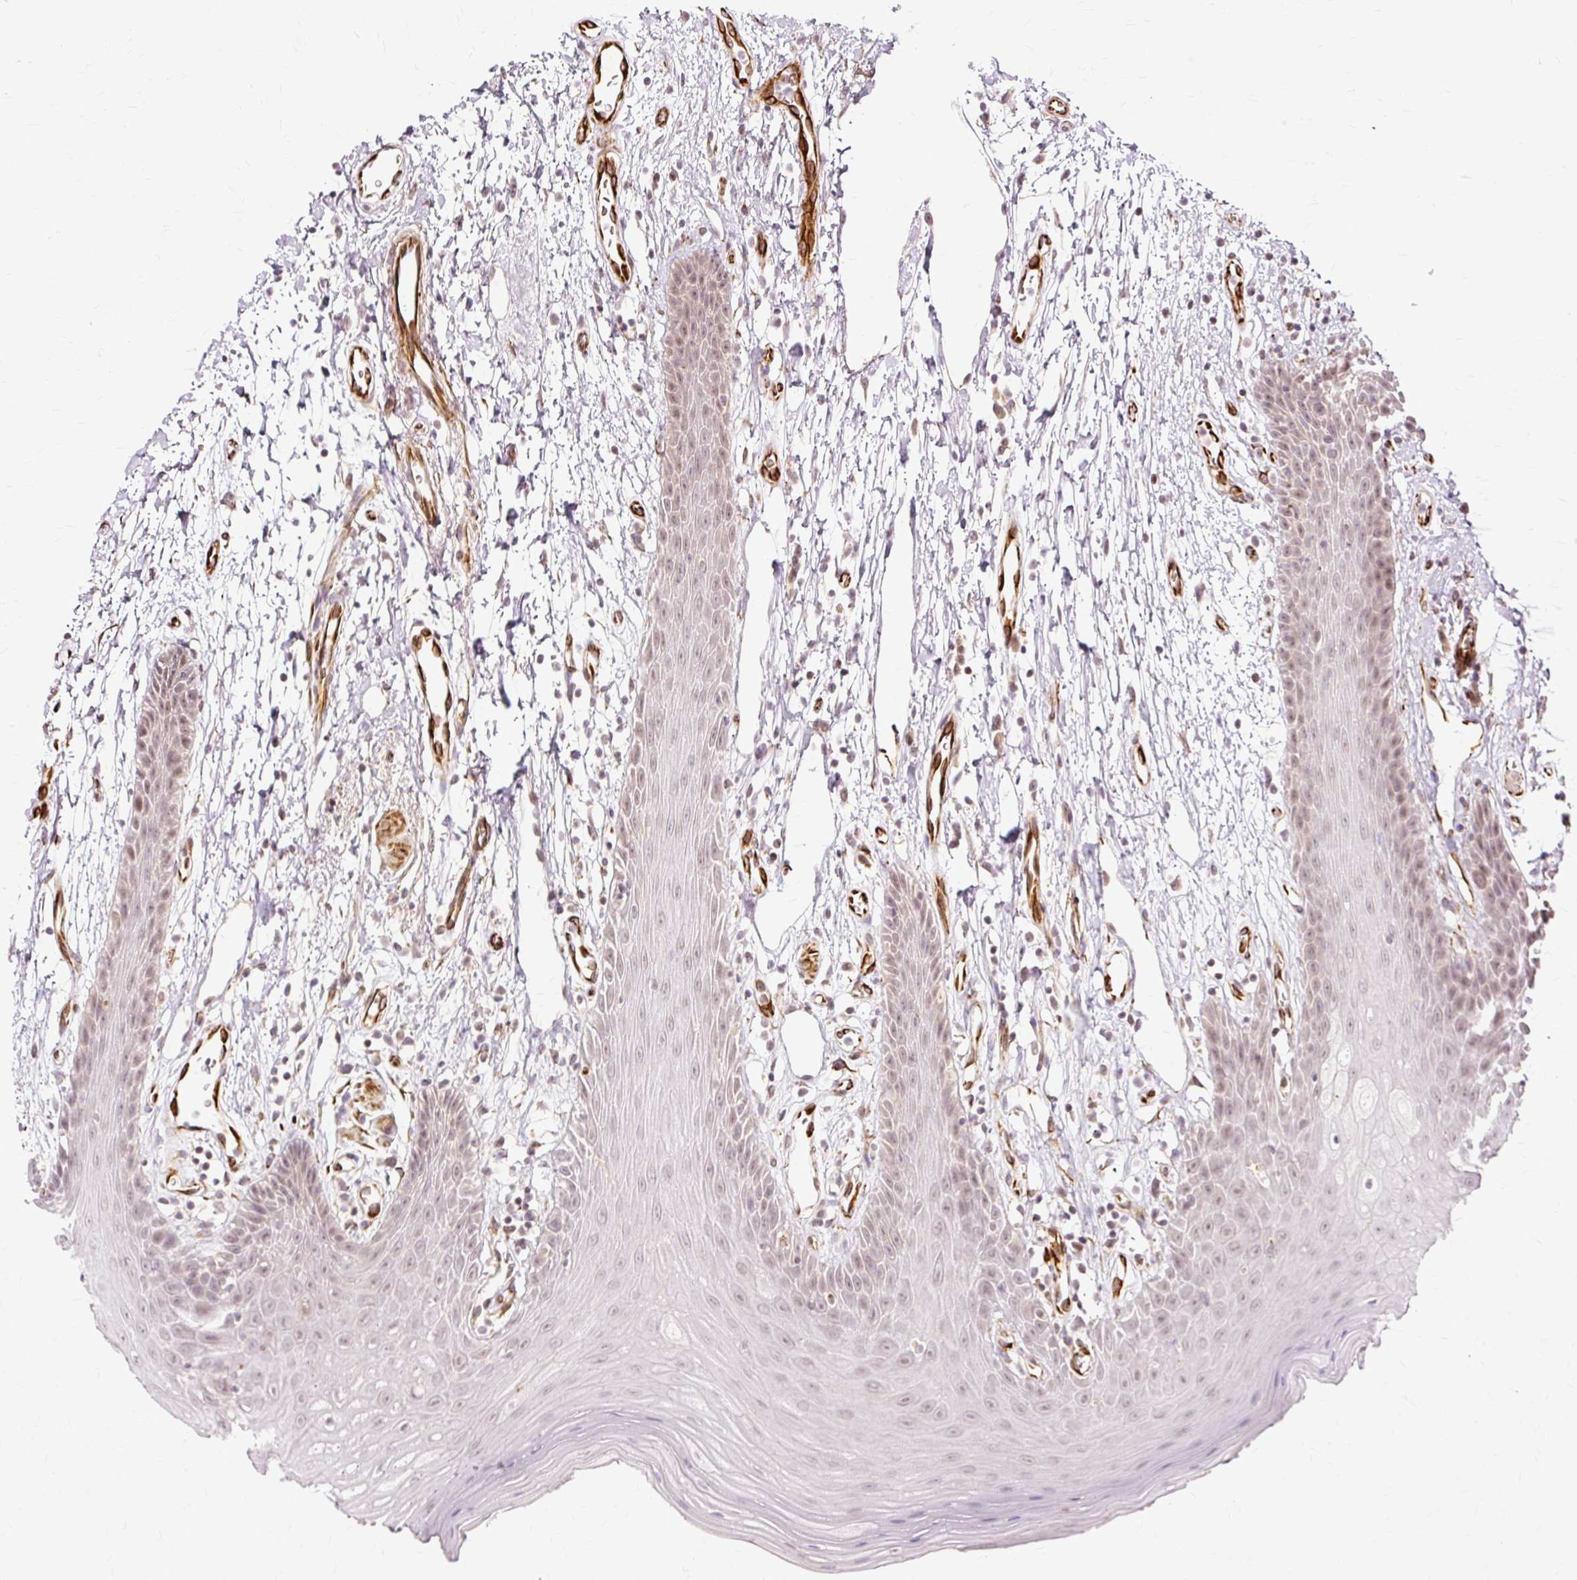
{"staining": {"intensity": "weak", "quantity": ">75%", "location": "nuclear"}, "tissue": "oral mucosa", "cell_type": "Squamous epithelial cells", "image_type": "normal", "snomed": [{"axis": "morphology", "description": "Normal tissue, NOS"}, {"axis": "topography", "description": "Oral tissue"}, {"axis": "topography", "description": "Tounge, NOS"}], "caption": "An immunohistochemistry micrograph of normal tissue is shown. Protein staining in brown shows weak nuclear positivity in oral mucosa within squamous epithelial cells. (Stains: DAB (3,3'-diaminobenzidine) in brown, nuclei in blue, Microscopy: brightfield microscopy at high magnification).", "gene": "MMACHC", "patient": {"sex": "female", "age": 59}}